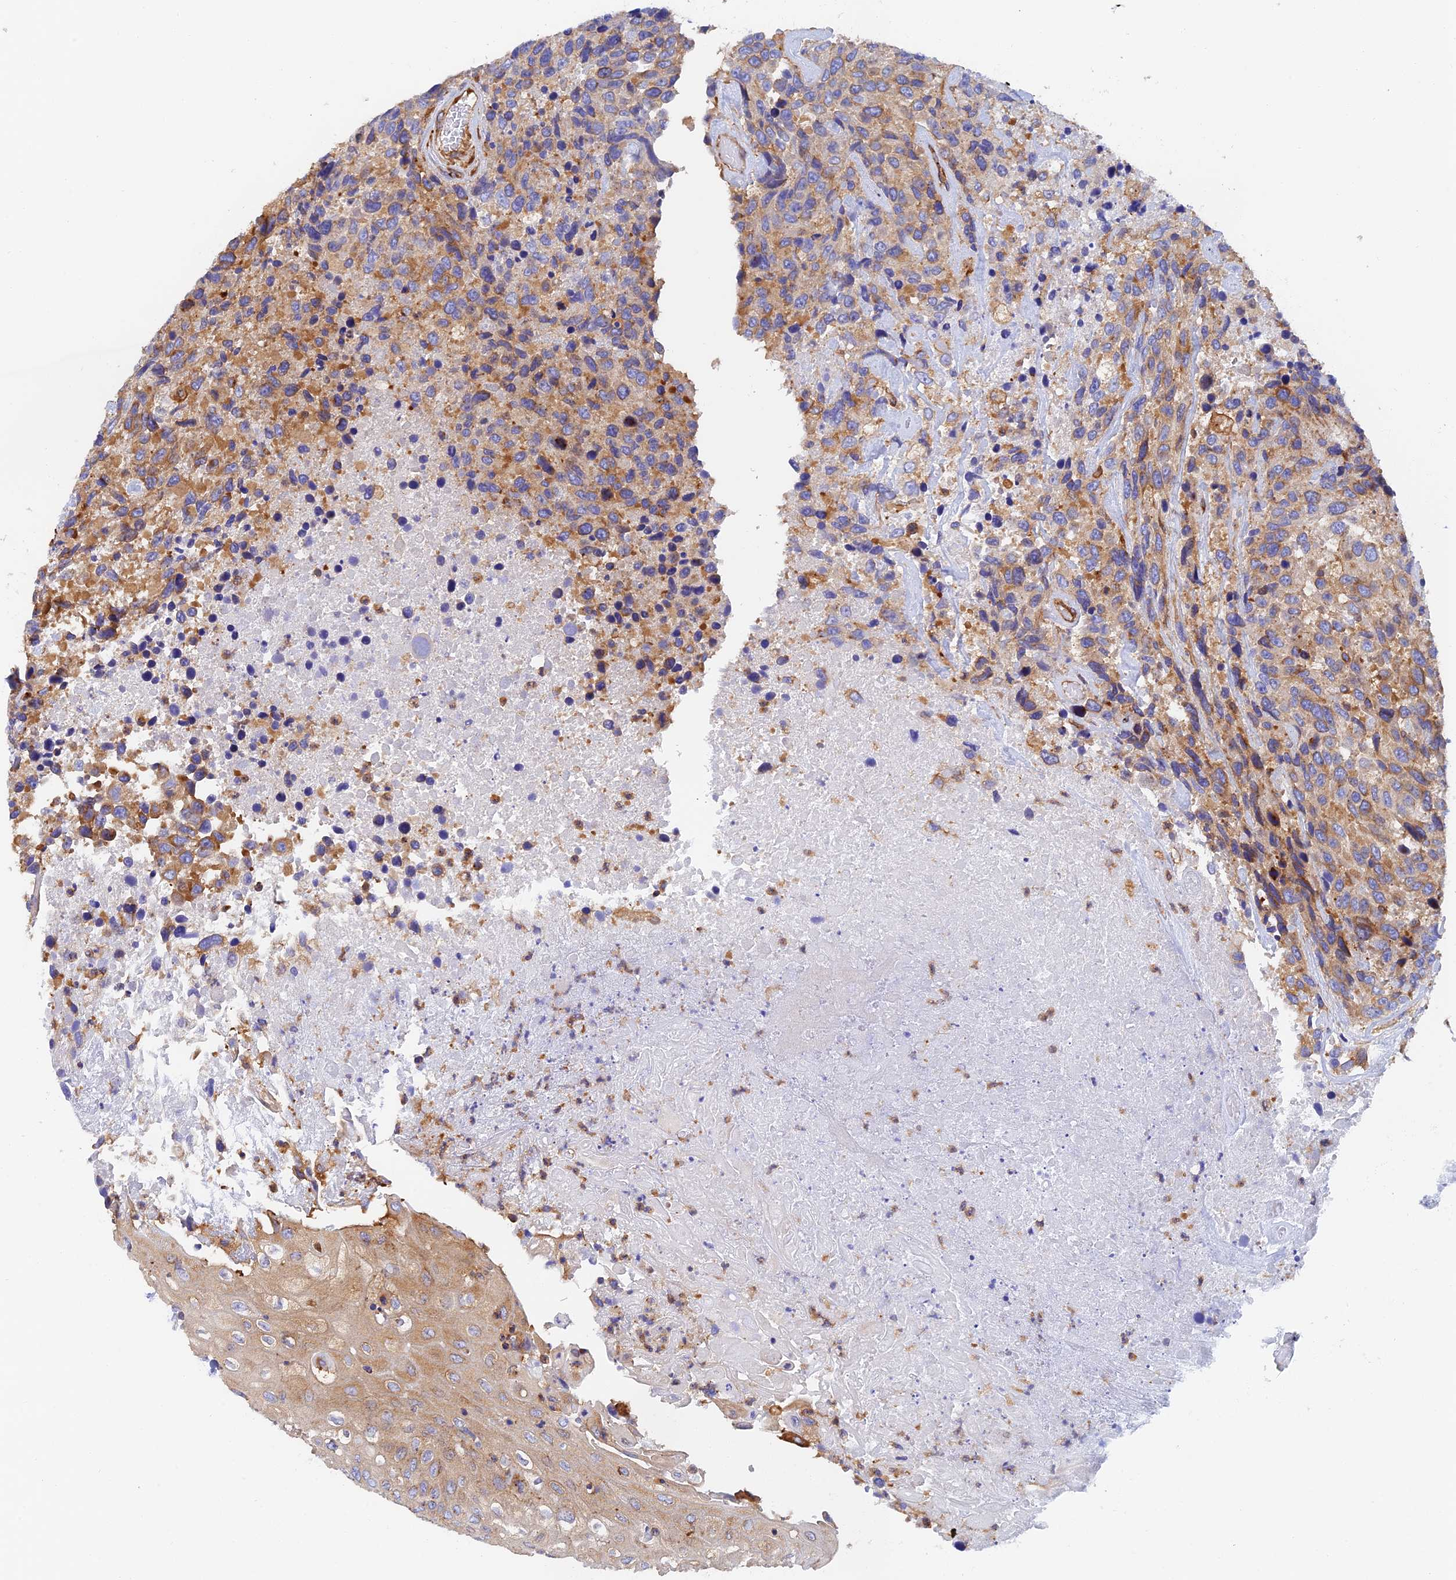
{"staining": {"intensity": "moderate", "quantity": ">75%", "location": "cytoplasmic/membranous"}, "tissue": "urothelial cancer", "cell_type": "Tumor cells", "image_type": "cancer", "snomed": [{"axis": "morphology", "description": "Urothelial carcinoma, High grade"}, {"axis": "topography", "description": "Urinary bladder"}], "caption": "Human urothelial cancer stained for a protein (brown) reveals moderate cytoplasmic/membranous positive expression in about >75% of tumor cells.", "gene": "DCTN2", "patient": {"sex": "female", "age": 70}}